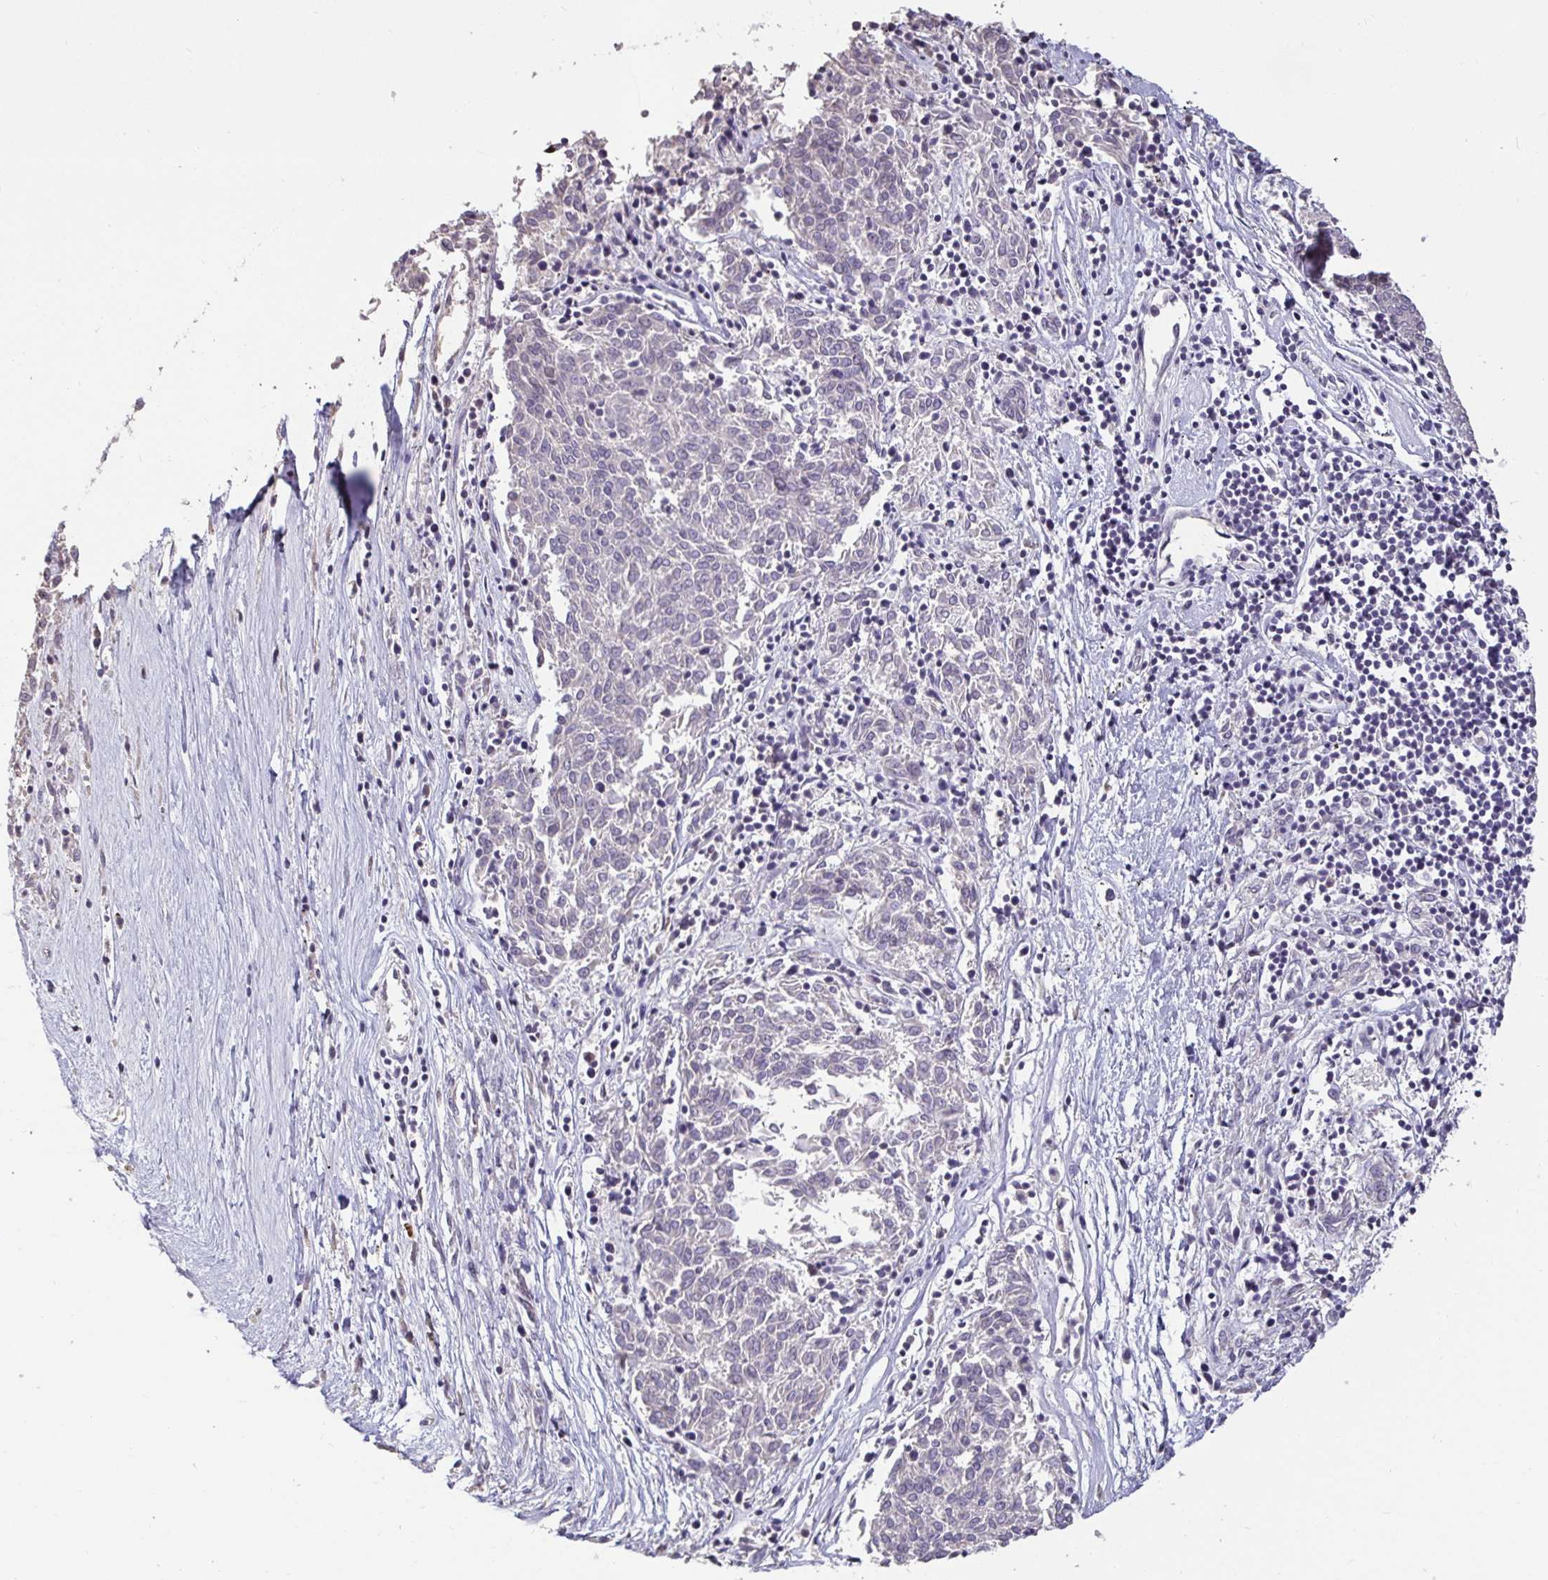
{"staining": {"intensity": "negative", "quantity": "none", "location": "none"}, "tissue": "melanoma", "cell_type": "Tumor cells", "image_type": "cancer", "snomed": [{"axis": "morphology", "description": "Malignant melanoma, NOS"}, {"axis": "topography", "description": "Skin"}], "caption": "Immunohistochemical staining of melanoma demonstrates no significant staining in tumor cells.", "gene": "ANLN", "patient": {"sex": "female", "age": 72}}